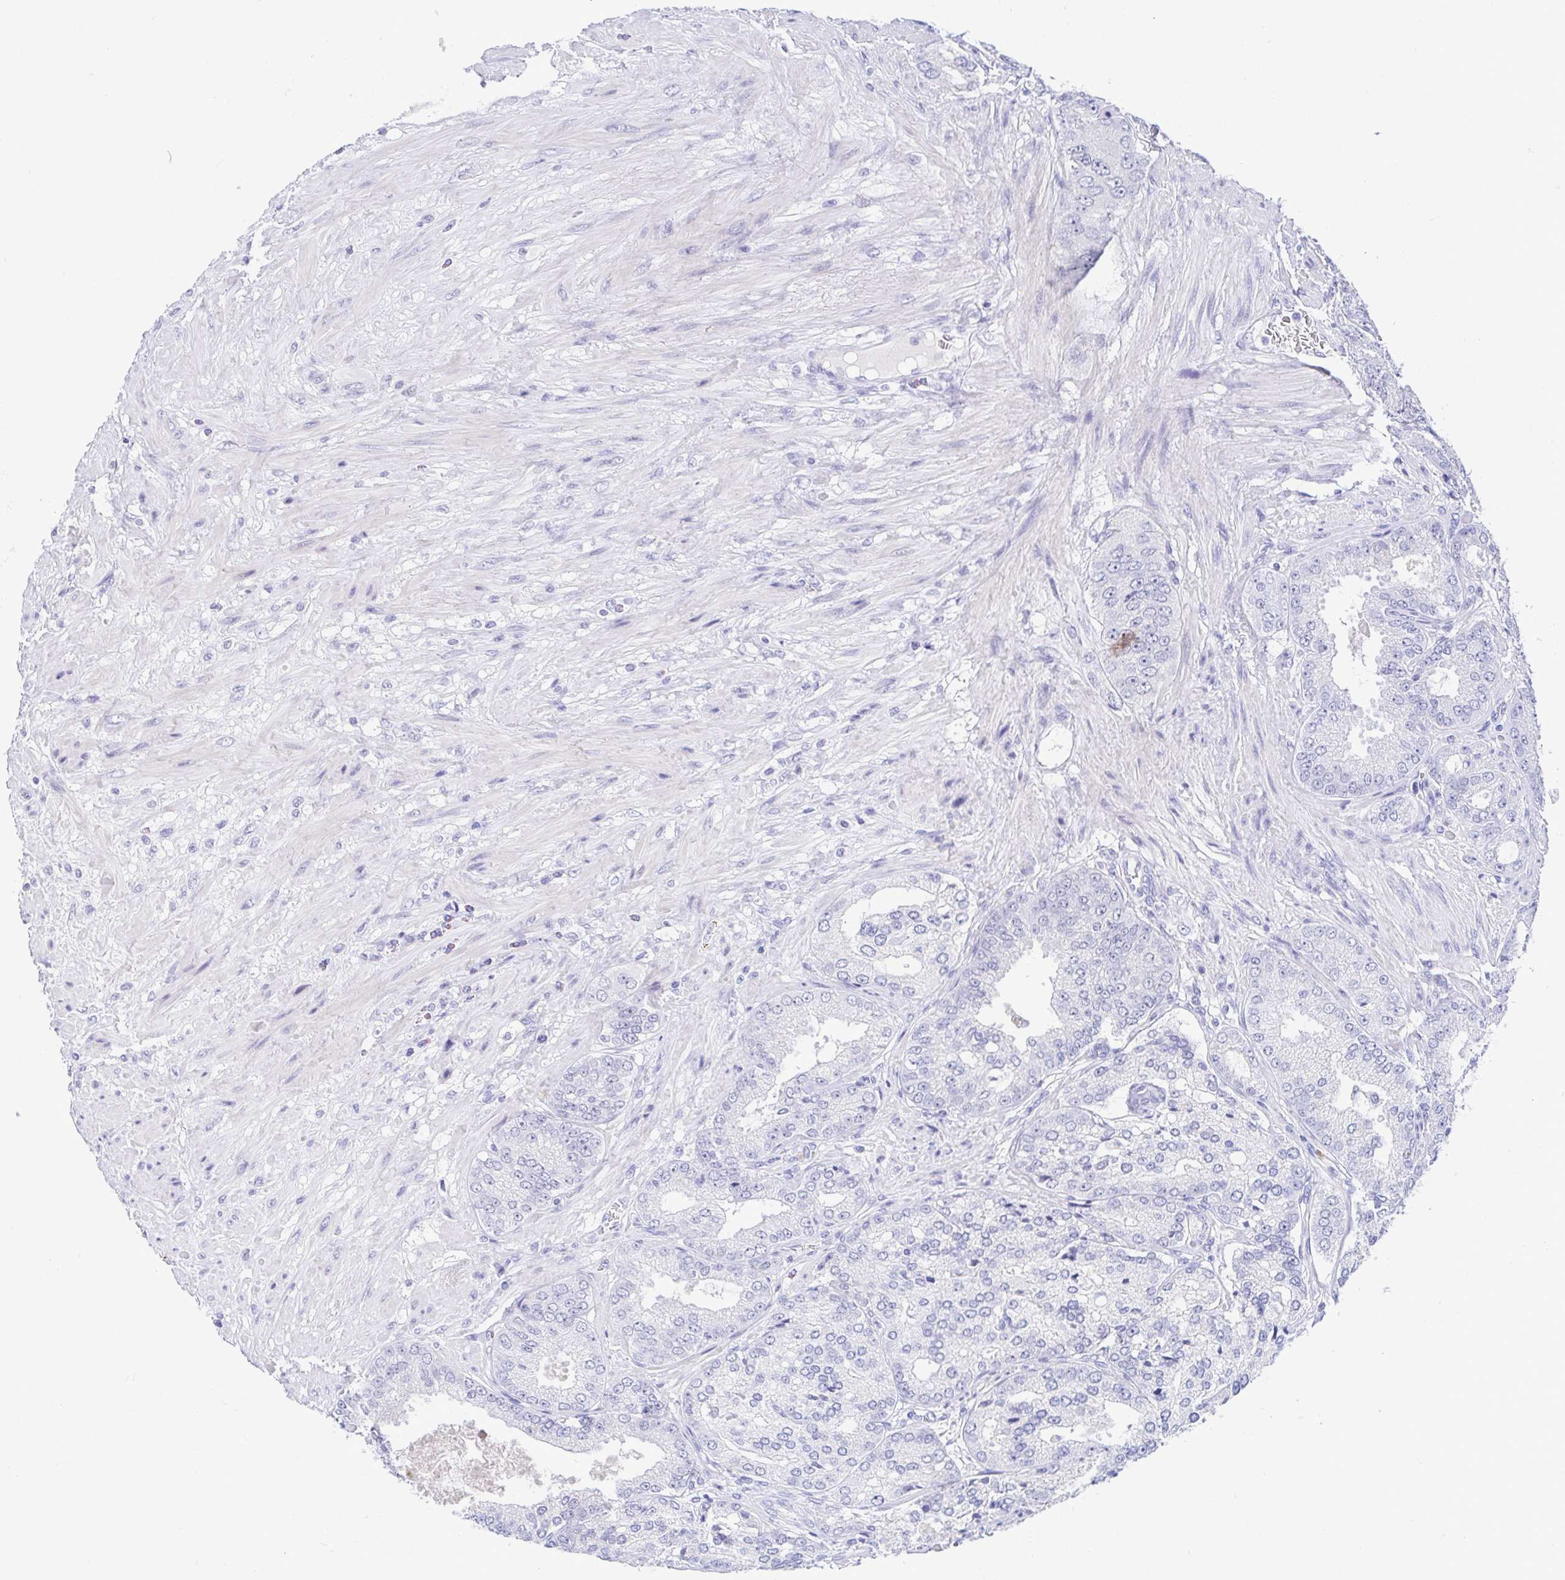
{"staining": {"intensity": "negative", "quantity": "none", "location": "none"}, "tissue": "prostate cancer", "cell_type": "Tumor cells", "image_type": "cancer", "snomed": [{"axis": "morphology", "description": "Adenocarcinoma, High grade"}, {"axis": "topography", "description": "Prostate"}], "caption": "IHC photomicrograph of prostate cancer stained for a protein (brown), which demonstrates no positivity in tumor cells.", "gene": "PERM1", "patient": {"sex": "male", "age": 71}}